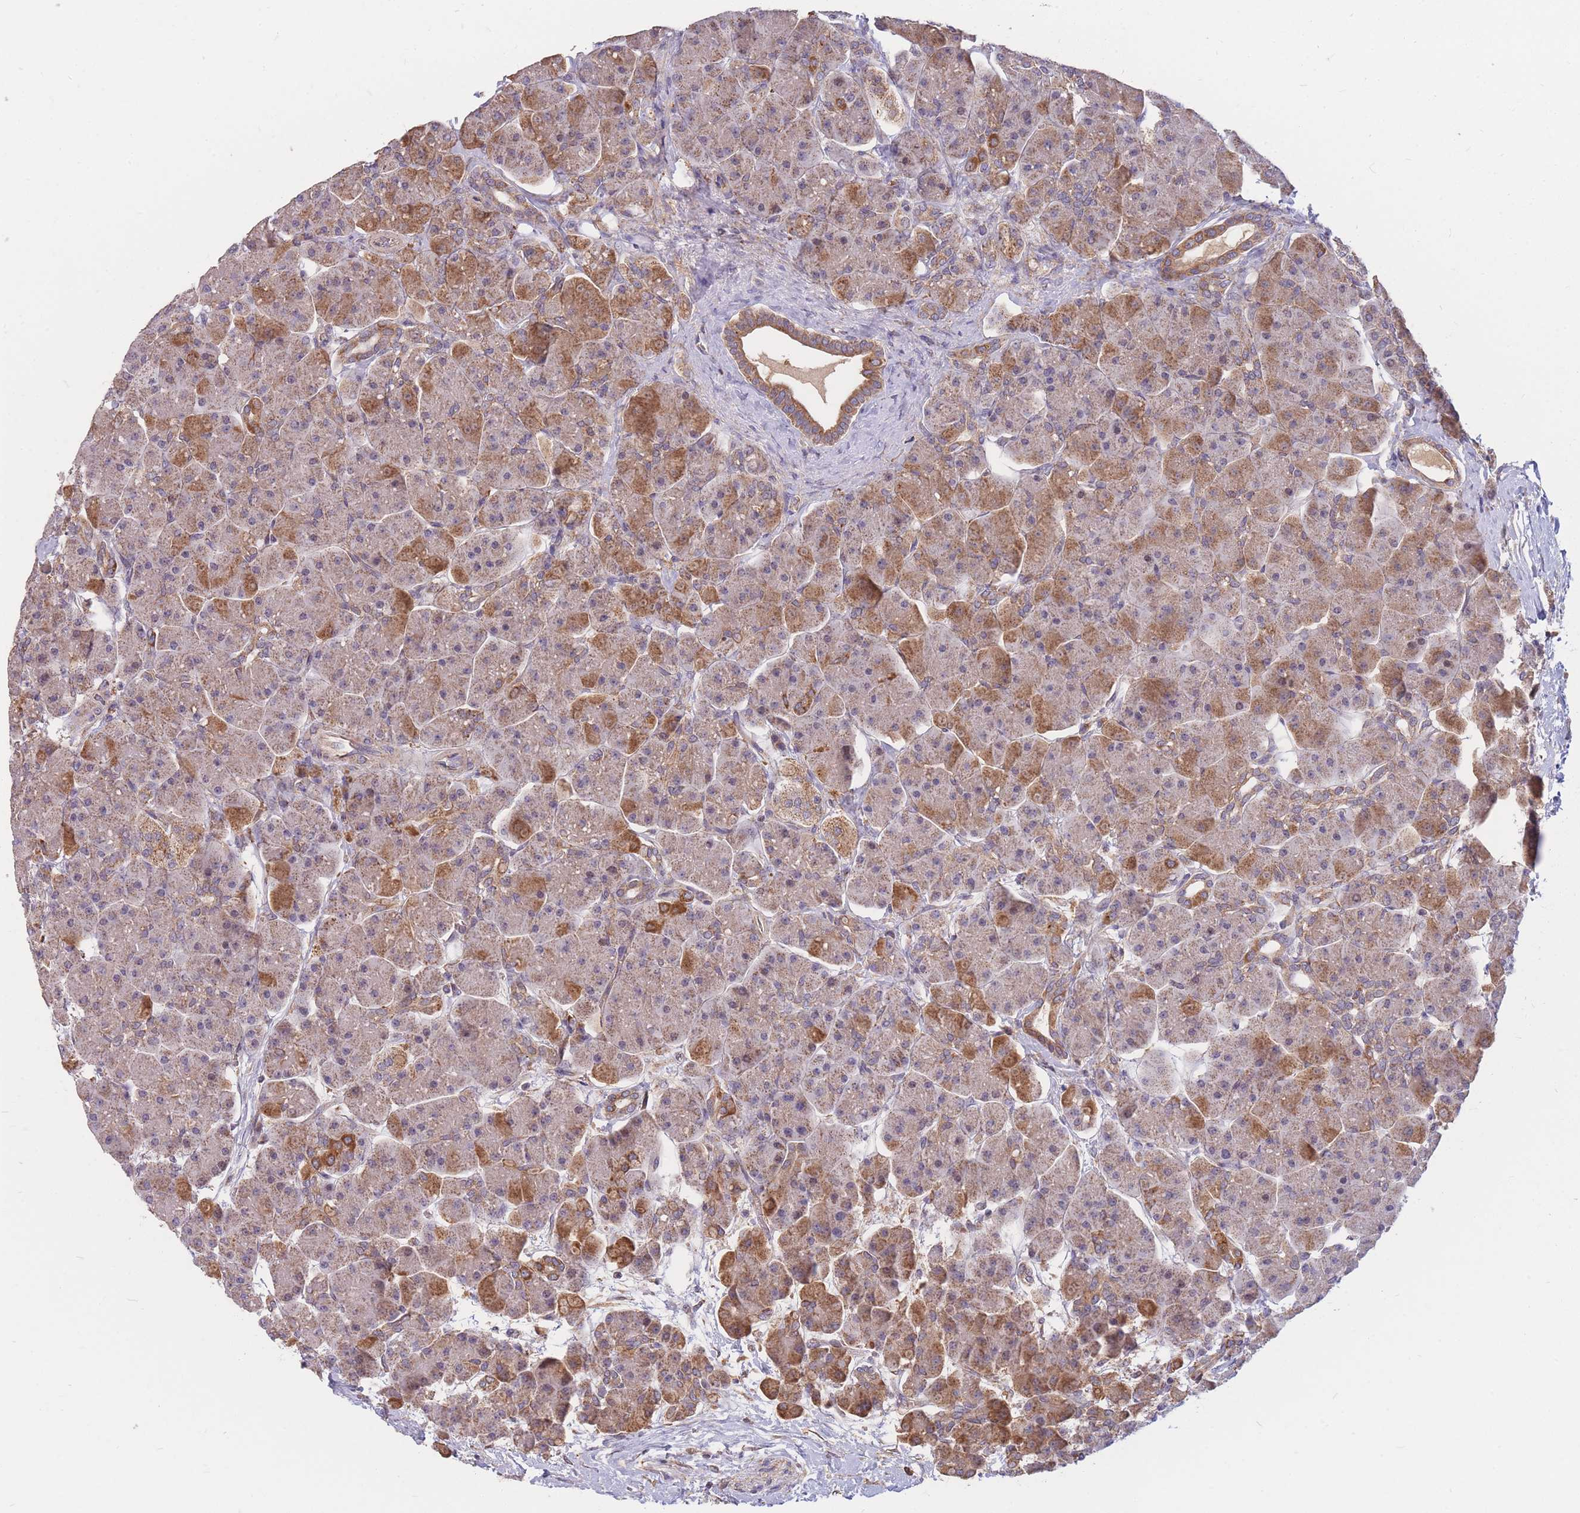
{"staining": {"intensity": "strong", "quantity": "25%-75%", "location": "cytoplasmic/membranous"}, "tissue": "pancreas", "cell_type": "Exocrine glandular cells", "image_type": "normal", "snomed": [{"axis": "morphology", "description": "Normal tissue, NOS"}, {"axis": "topography", "description": "Pancreas"}], "caption": "This histopathology image reveals IHC staining of normal human pancreas, with high strong cytoplasmic/membranous positivity in about 25%-75% of exocrine glandular cells.", "gene": "PTPMT1", "patient": {"sex": "male", "age": 66}}